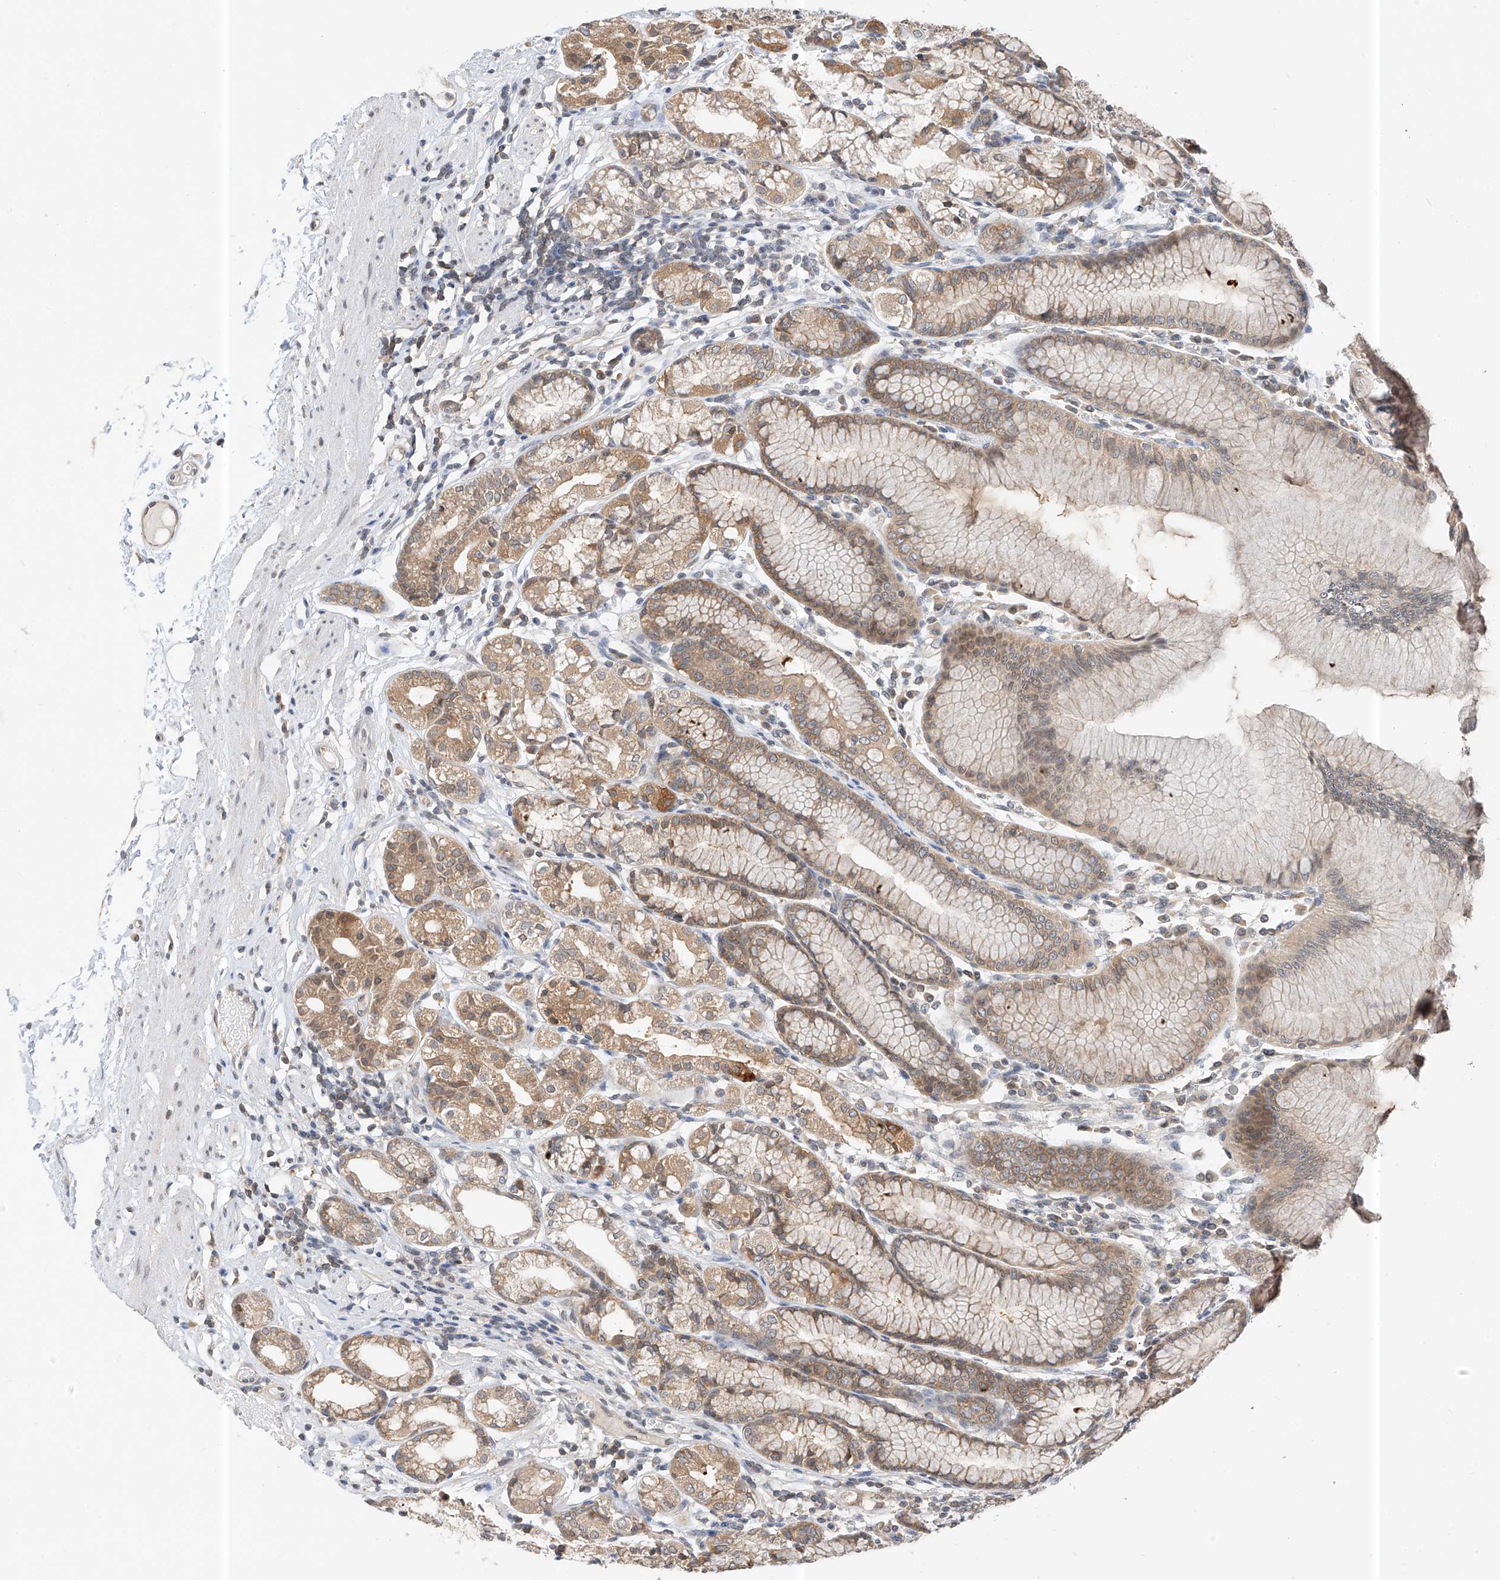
{"staining": {"intensity": "moderate", "quantity": ">75%", "location": "cytoplasmic/membranous"}, "tissue": "stomach", "cell_type": "Glandular cells", "image_type": "normal", "snomed": [{"axis": "morphology", "description": "Normal tissue, NOS"}, {"axis": "topography", "description": "Stomach"}], "caption": "Moderate cytoplasmic/membranous expression is identified in about >75% of glandular cells in unremarkable stomach.", "gene": "PPA2", "patient": {"sex": "female", "age": 57}}